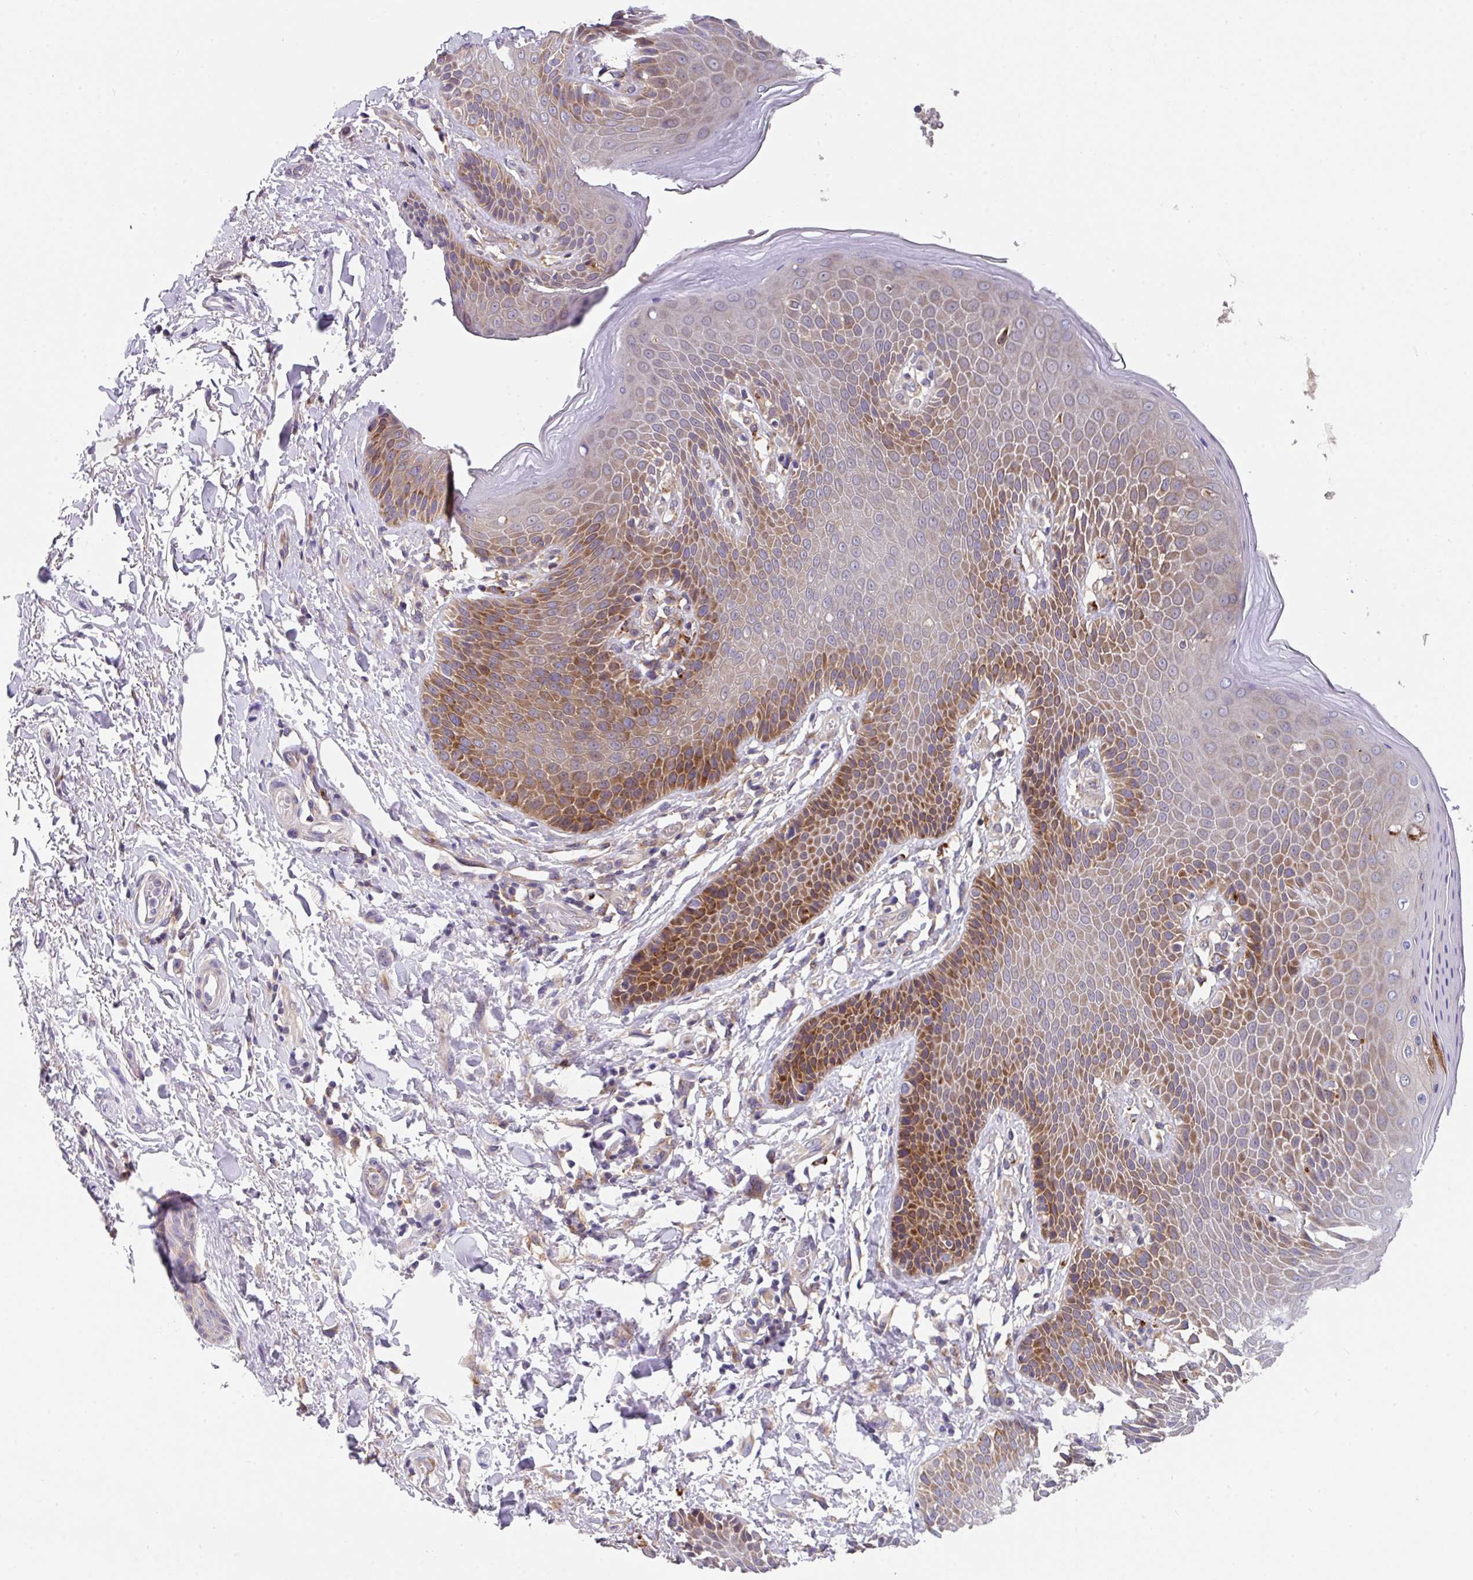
{"staining": {"intensity": "strong", "quantity": "25%-75%", "location": "cytoplasmic/membranous"}, "tissue": "skin", "cell_type": "Epidermal cells", "image_type": "normal", "snomed": [{"axis": "morphology", "description": "Normal tissue, NOS"}, {"axis": "topography", "description": "Peripheral nerve tissue"}], "caption": "The immunohistochemical stain labels strong cytoplasmic/membranous staining in epidermal cells of normal skin.", "gene": "EIF4B", "patient": {"sex": "male", "age": 51}}